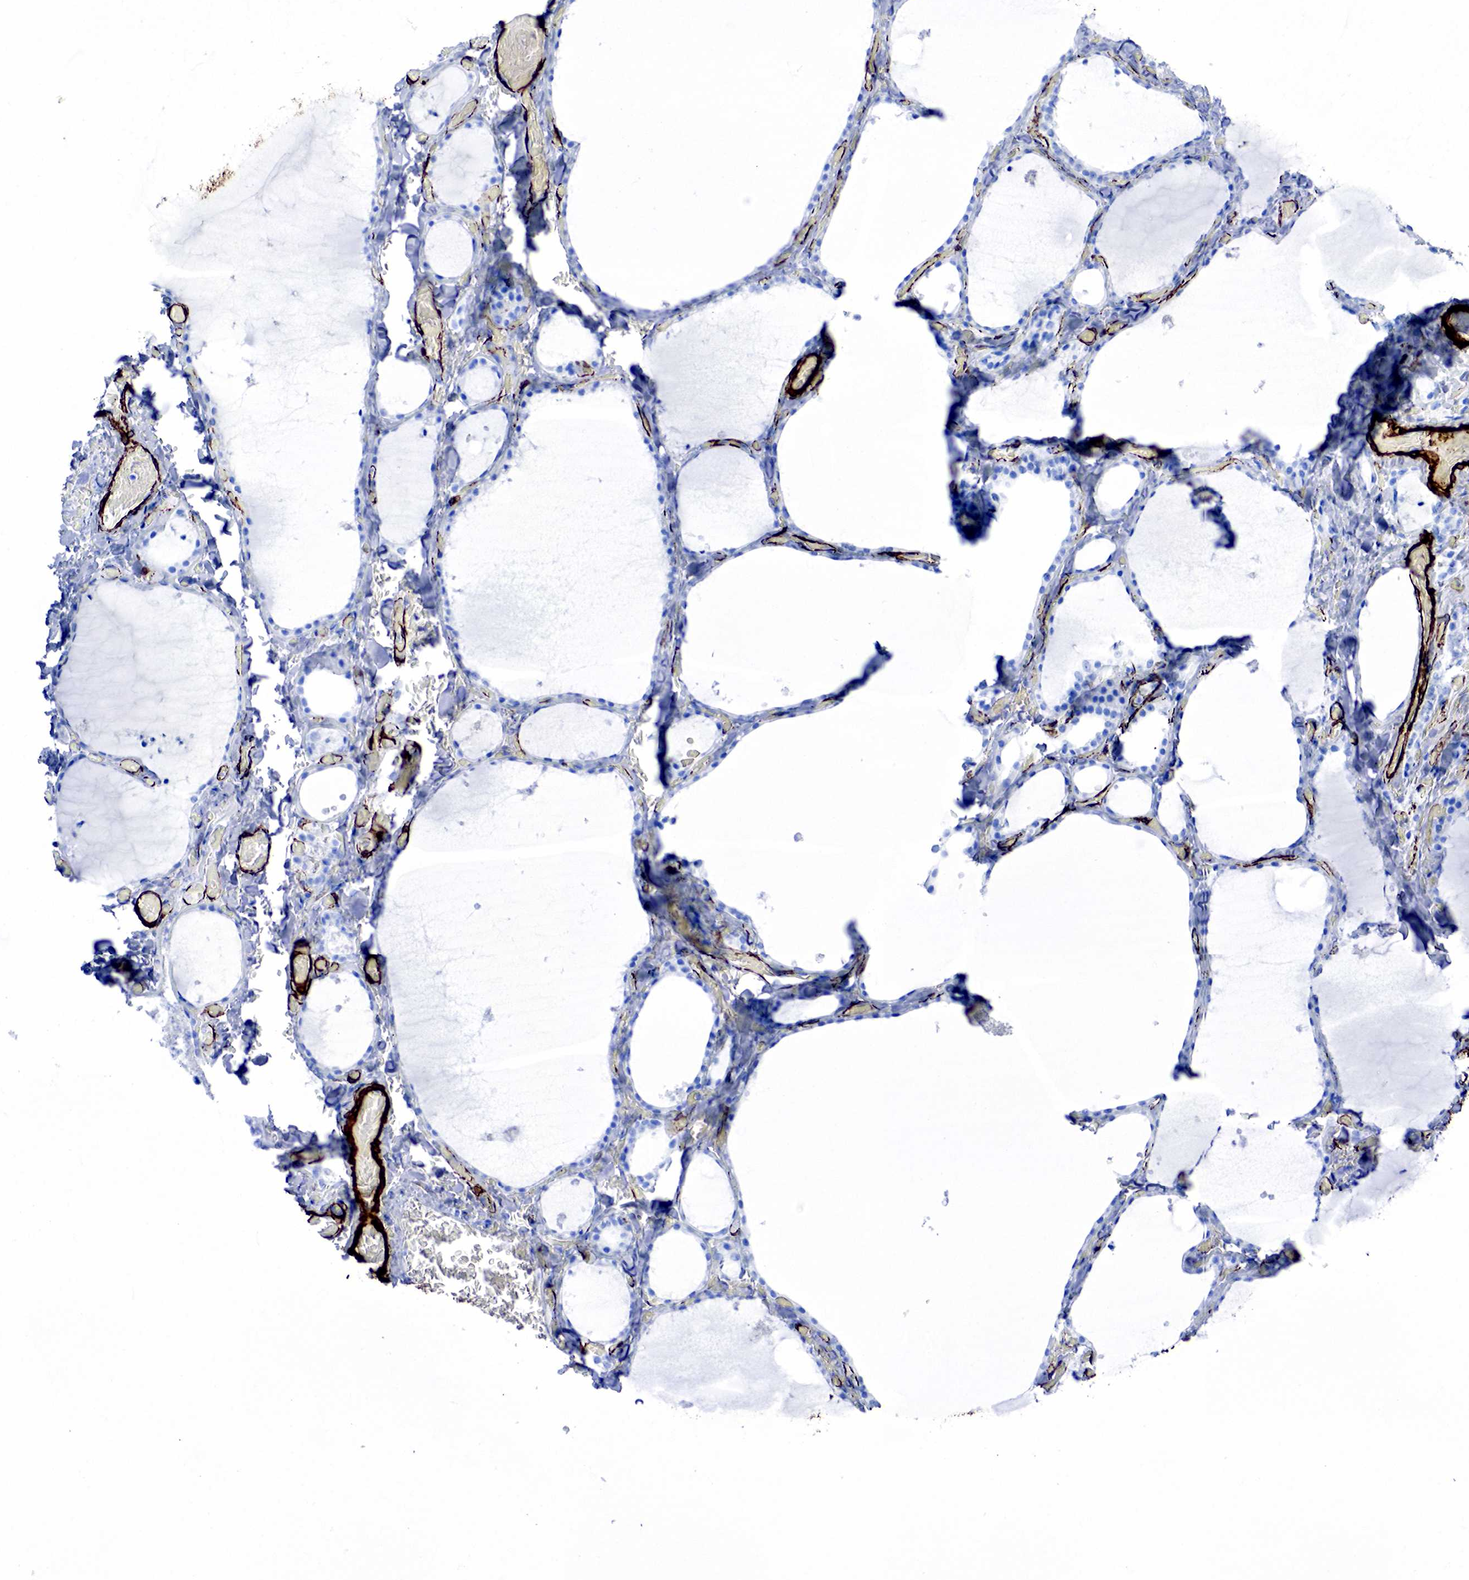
{"staining": {"intensity": "negative", "quantity": "none", "location": "none"}, "tissue": "thyroid gland", "cell_type": "Glandular cells", "image_type": "normal", "snomed": [{"axis": "morphology", "description": "Normal tissue, NOS"}, {"axis": "topography", "description": "Thyroid gland"}], "caption": "DAB immunohistochemical staining of normal thyroid gland reveals no significant staining in glandular cells. The staining is performed using DAB brown chromogen with nuclei counter-stained in using hematoxylin.", "gene": "ACTA2", "patient": {"sex": "male", "age": 34}}